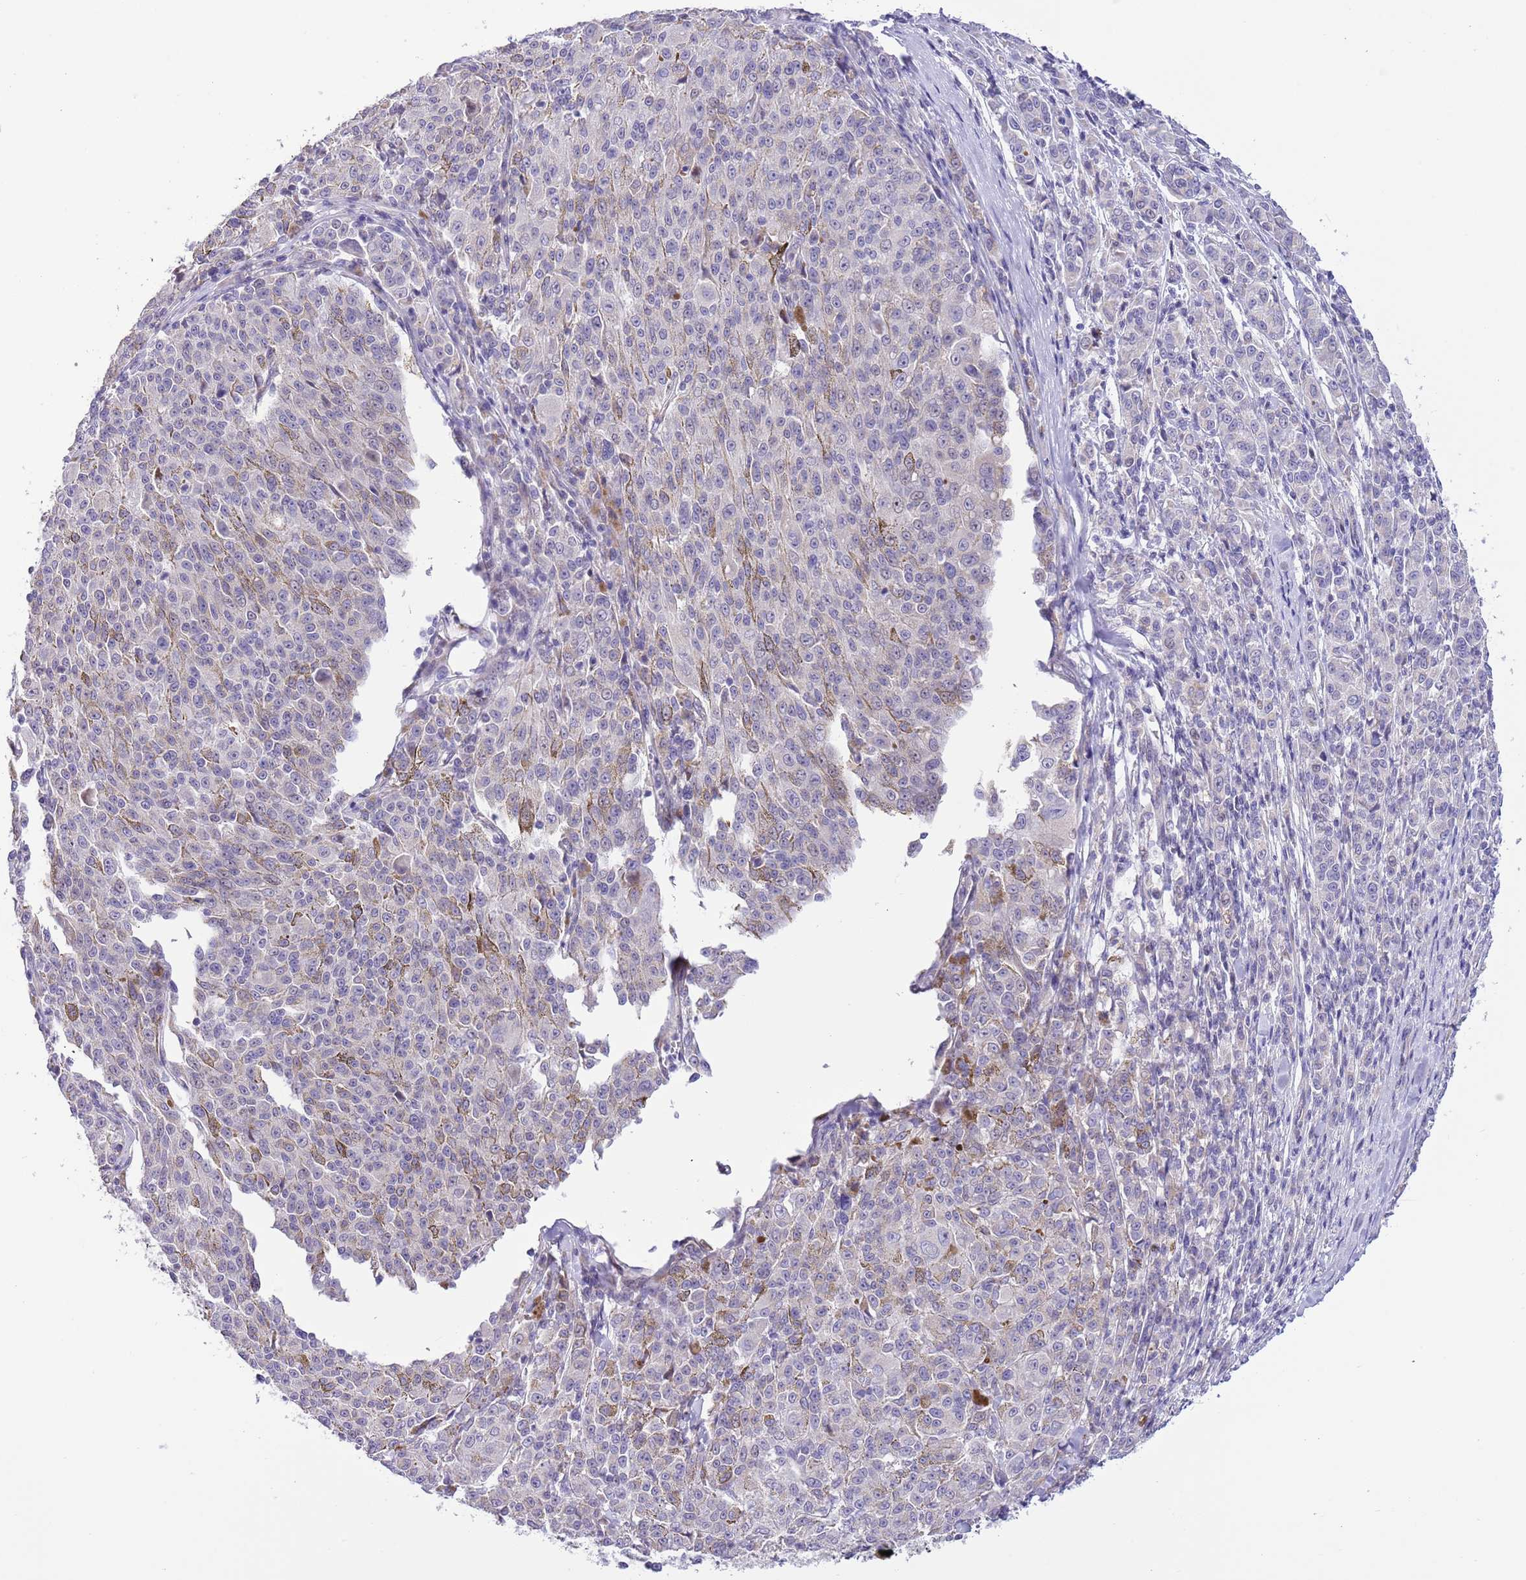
{"staining": {"intensity": "negative", "quantity": "none", "location": "none"}, "tissue": "melanoma", "cell_type": "Tumor cells", "image_type": "cancer", "snomed": [{"axis": "morphology", "description": "Malignant melanoma, NOS"}, {"axis": "topography", "description": "Skin"}], "caption": "IHC histopathology image of neoplastic tissue: melanoma stained with DAB (3,3'-diaminobenzidine) exhibits no significant protein positivity in tumor cells.", "gene": "NET1", "patient": {"sex": "female", "age": 52}}